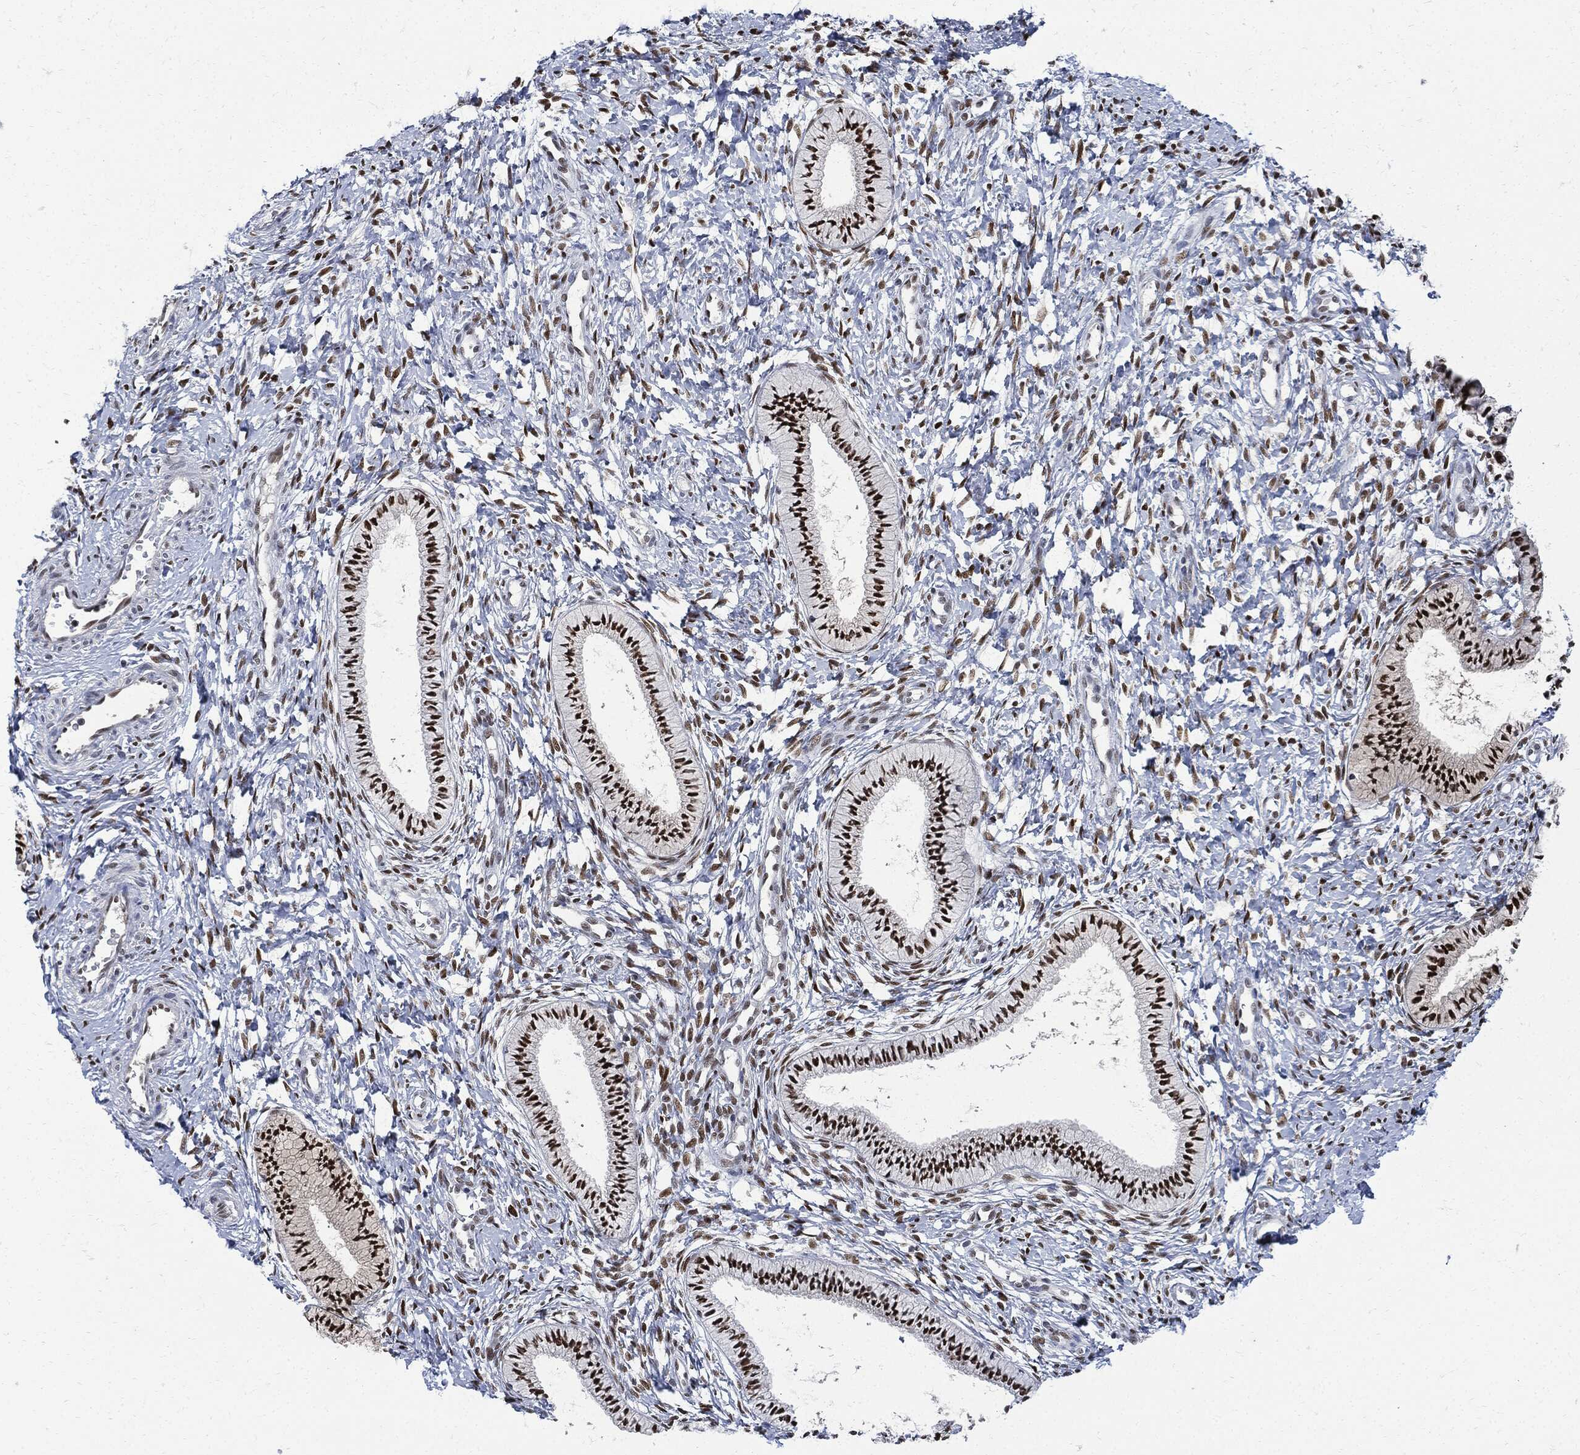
{"staining": {"intensity": "moderate", "quantity": ">75%", "location": "nuclear"}, "tissue": "cervix", "cell_type": "Glandular cells", "image_type": "normal", "snomed": [{"axis": "morphology", "description": "Normal tissue, NOS"}, {"axis": "topography", "description": "Cervix"}], "caption": "A histopathology image of human cervix stained for a protein shows moderate nuclear brown staining in glandular cells. (DAB (3,3'-diaminobenzidine) IHC with brightfield microscopy, high magnification).", "gene": "PCNA", "patient": {"sex": "female", "age": 39}}